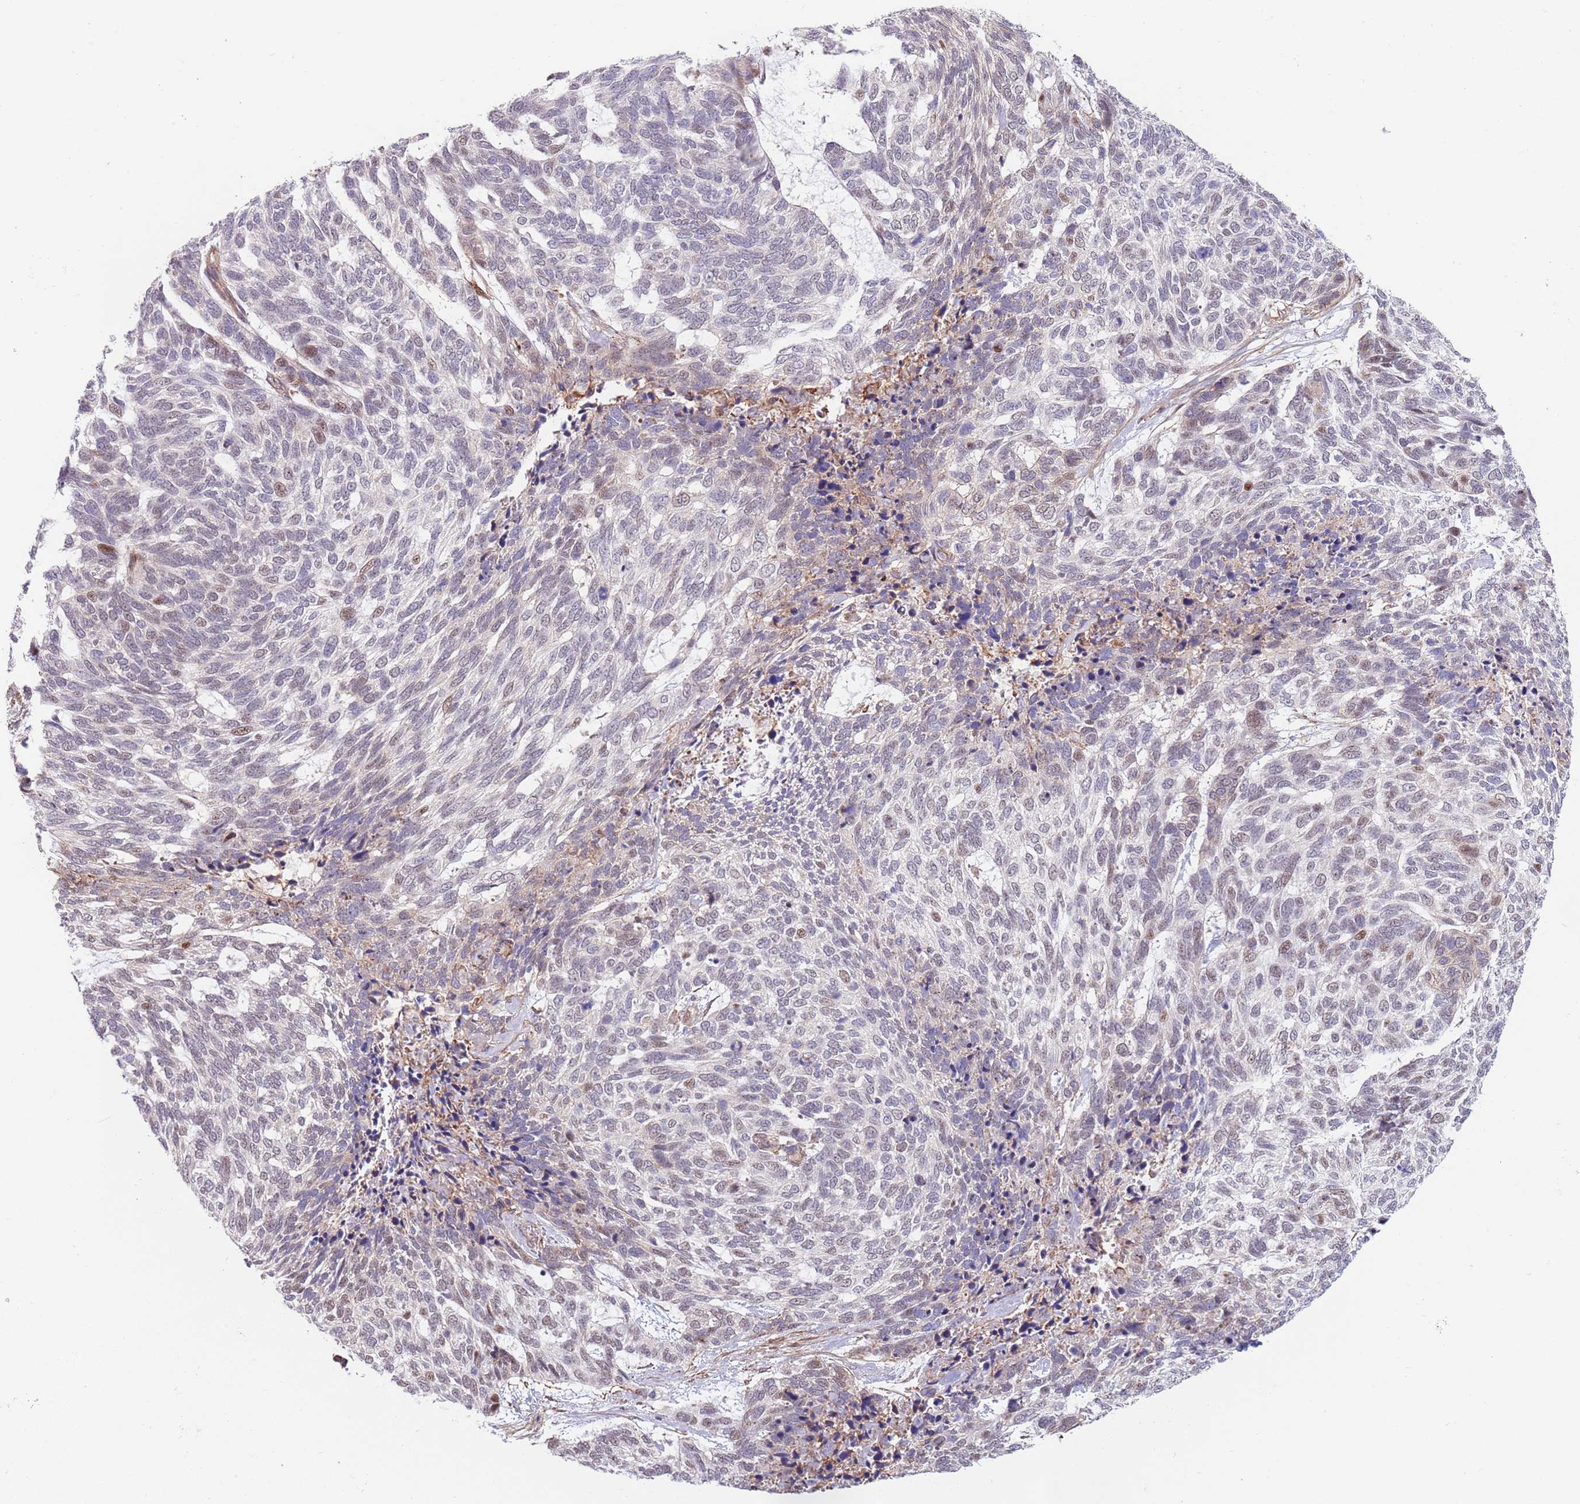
{"staining": {"intensity": "negative", "quantity": "none", "location": "none"}, "tissue": "skin cancer", "cell_type": "Tumor cells", "image_type": "cancer", "snomed": [{"axis": "morphology", "description": "Basal cell carcinoma"}, {"axis": "topography", "description": "Skin"}], "caption": "This is a photomicrograph of immunohistochemistry staining of skin cancer (basal cell carcinoma), which shows no positivity in tumor cells.", "gene": "BPNT1", "patient": {"sex": "female", "age": 65}}